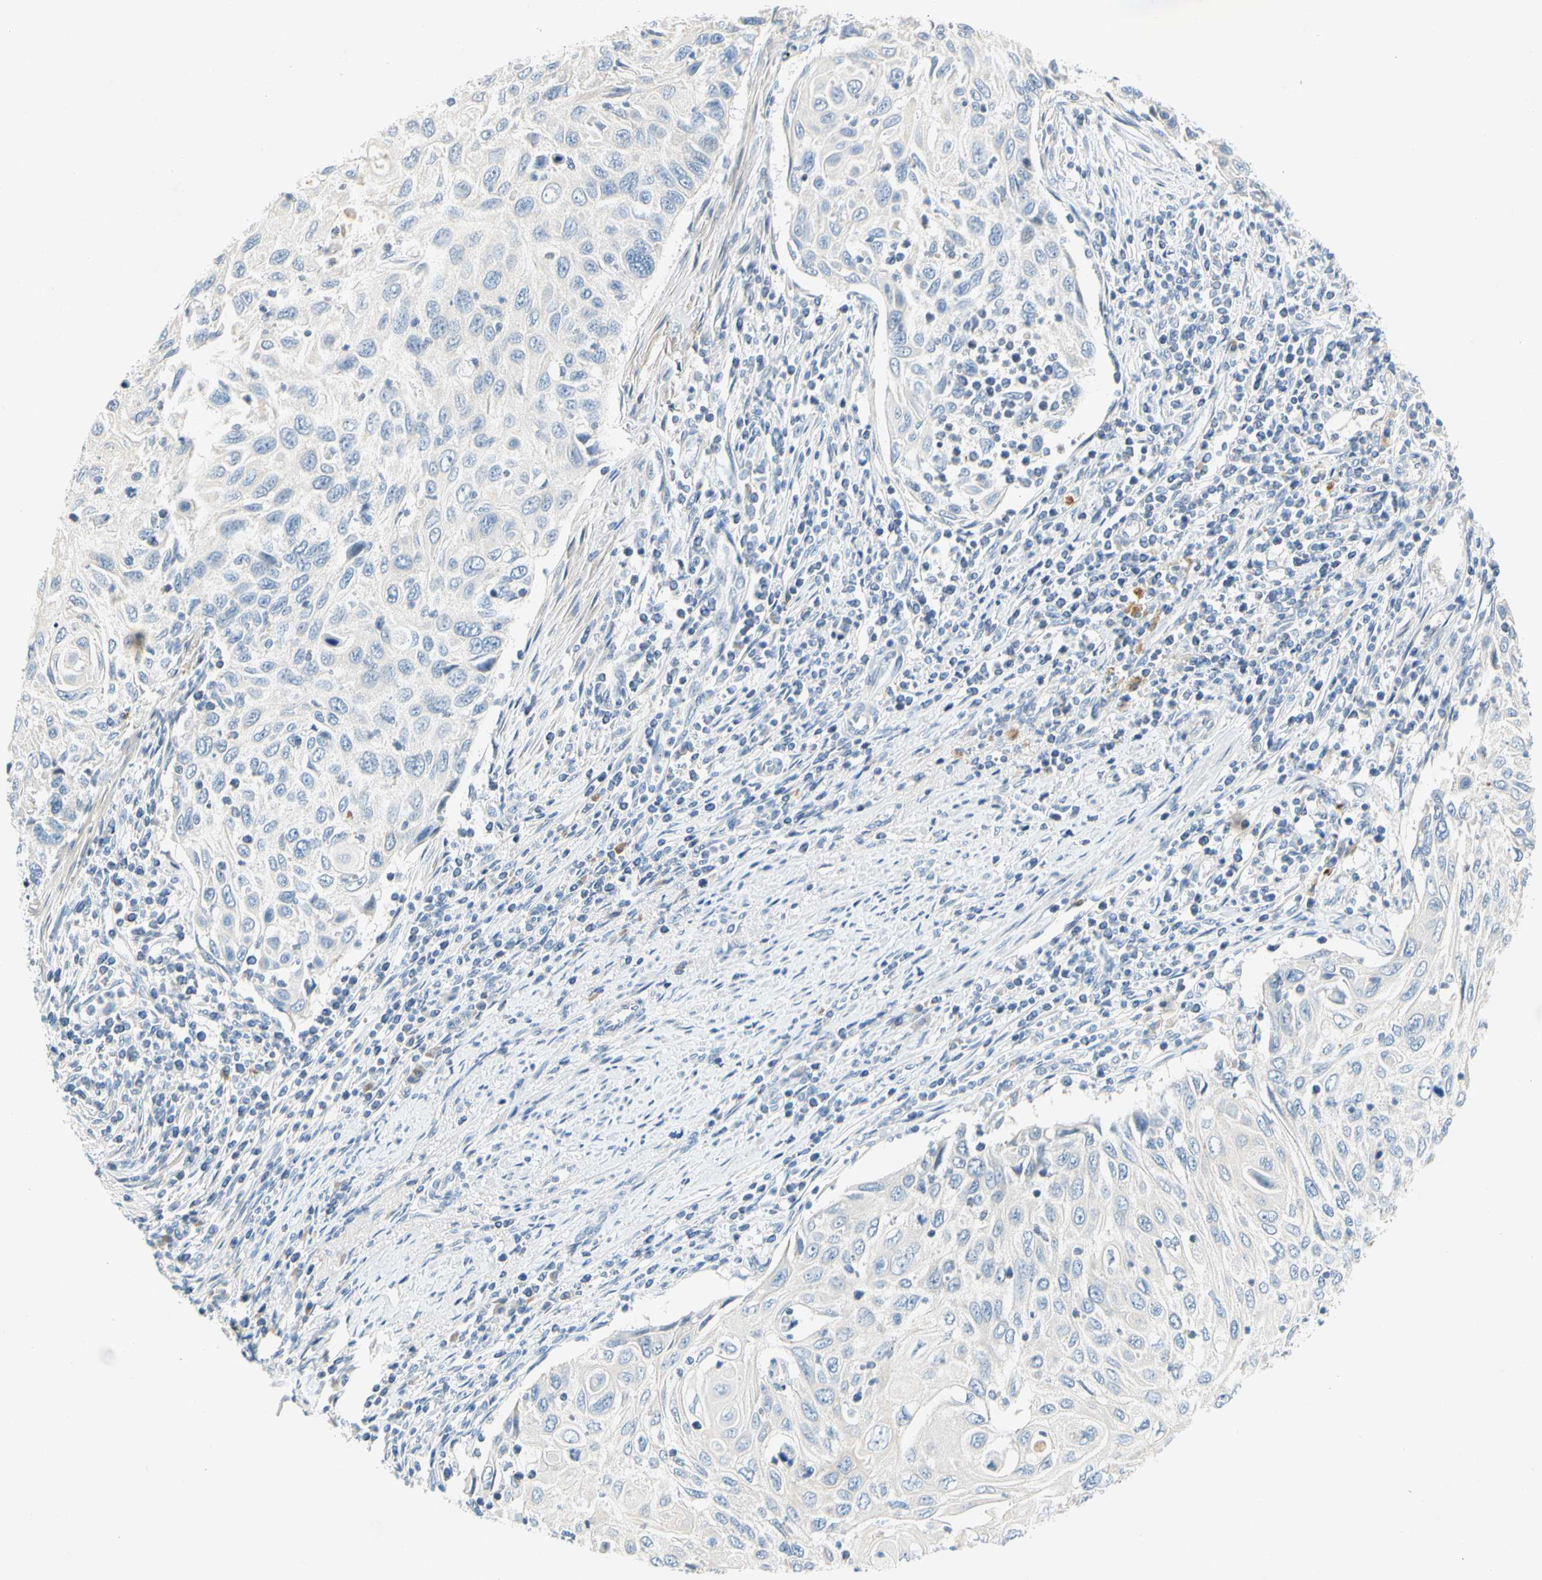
{"staining": {"intensity": "negative", "quantity": "none", "location": "none"}, "tissue": "cervical cancer", "cell_type": "Tumor cells", "image_type": "cancer", "snomed": [{"axis": "morphology", "description": "Squamous cell carcinoma, NOS"}, {"axis": "topography", "description": "Cervix"}], "caption": "The photomicrograph demonstrates no significant expression in tumor cells of squamous cell carcinoma (cervical).", "gene": "CCM2L", "patient": {"sex": "female", "age": 70}}